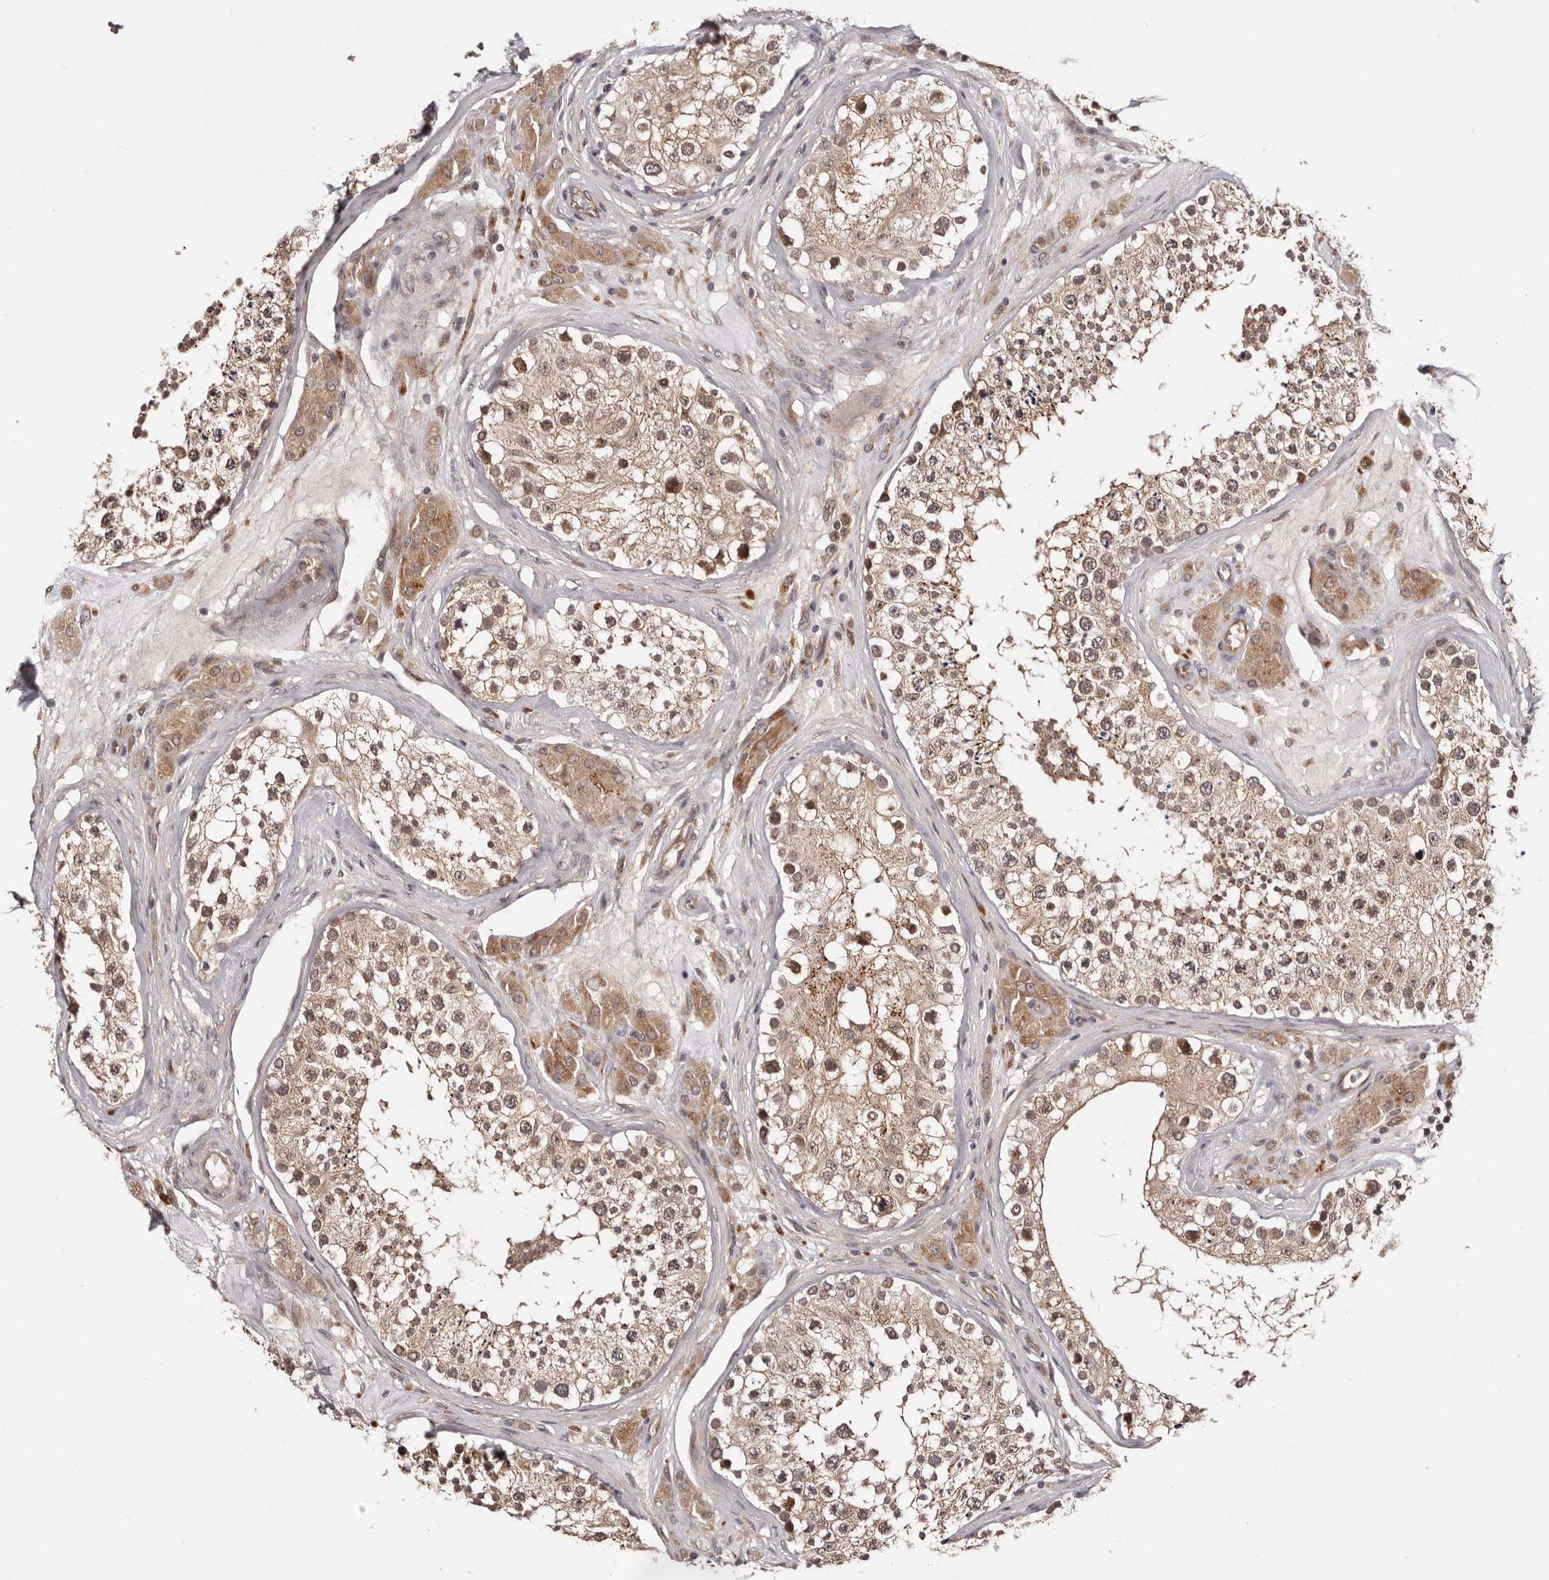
{"staining": {"intensity": "moderate", "quantity": ">75%", "location": "cytoplasmic/membranous"}, "tissue": "testis", "cell_type": "Cells in seminiferous ducts", "image_type": "normal", "snomed": [{"axis": "morphology", "description": "Normal tissue, NOS"}, {"axis": "topography", "description": "Testis"}], "caption": "High-power microscopy captured an immunohistochemistry (IHC) histopathology image of normal testis, revealing moderate cytoplasmic/membranous positivity in approximately >75% of cells in seminiferous ducts.", "gene": "MDP1", "patient": {"sex": "male", "age": 46}}